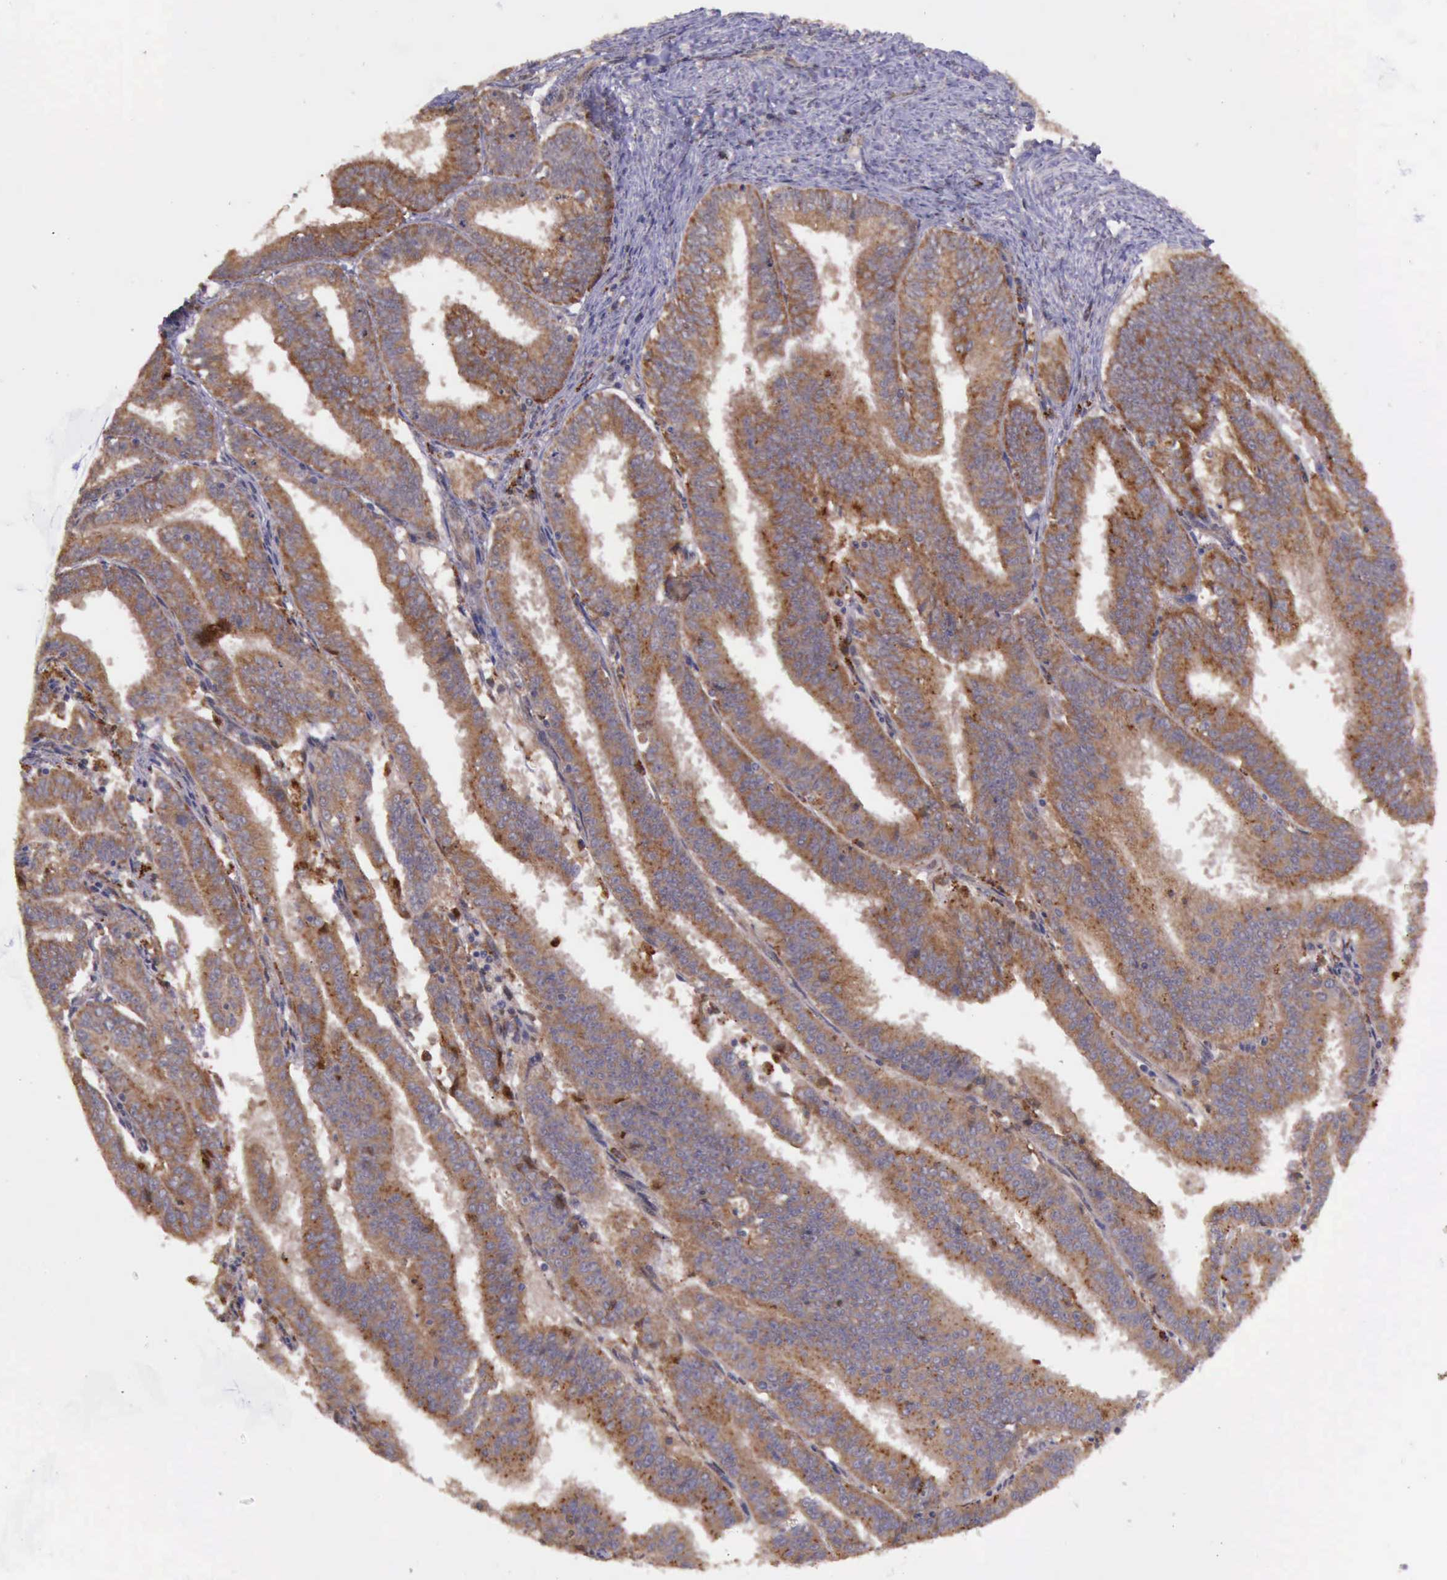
{"staining": {"intensity": "moderate", "quantity": ">75%", "location": "cytoplasmic/membranous"}, "tissue": "endometrial cancer", "cell_type": "Tumor cells", "image_type": "cancer", "snomed": [{"axis": "morphology", "description": "Adenocarcinoma, NOS"}, {"axis": "topography", "description": "Endometrium"}], "caption": "IHC of endometrial cancer (adenocarcinoma) displays medium levels of moderate cytoplasmic/membranous expression in approximately >75% of tumor cells.", "gene": "ARMCX3", "patient": {"sex": "female", "age": 66}}